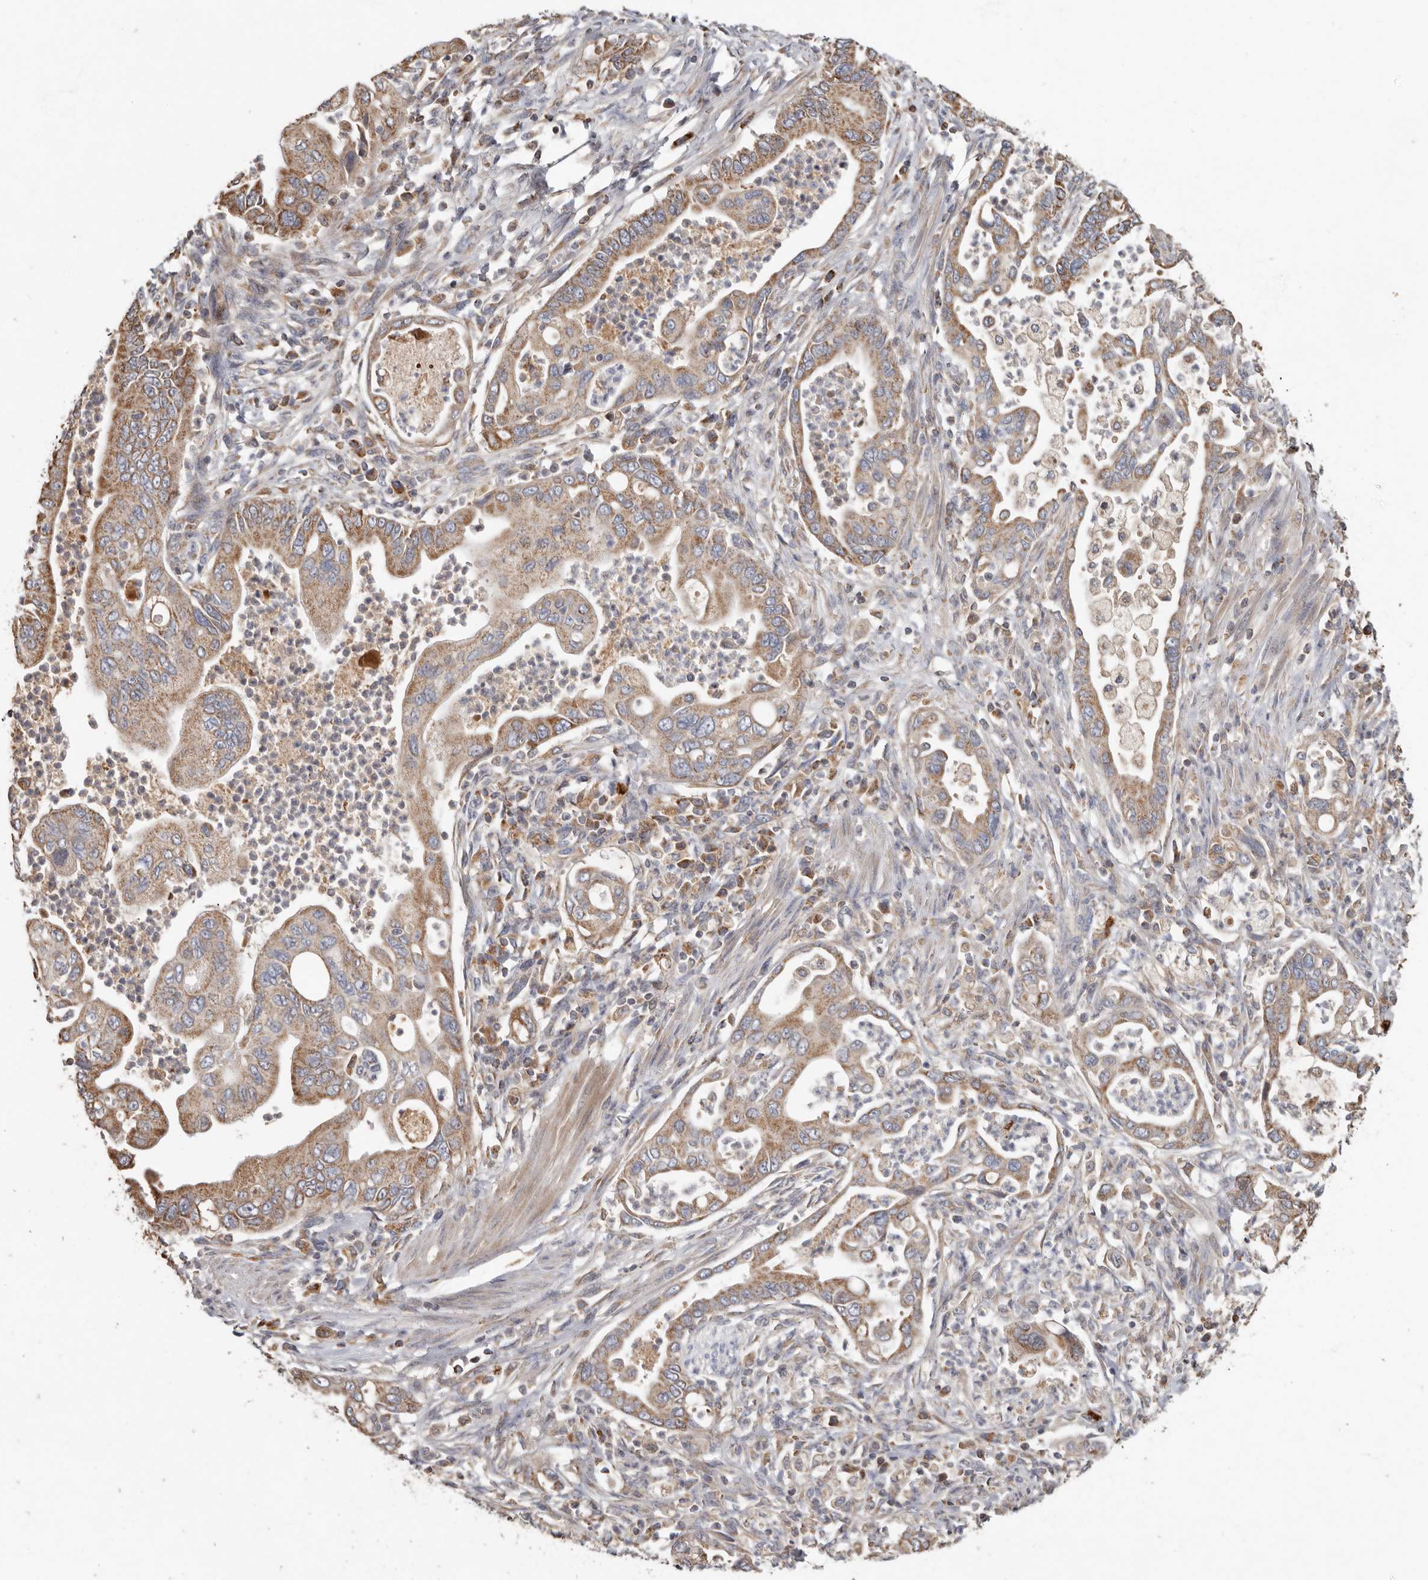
{"staining": {"intensity": "moderate", "quantity": ">75%", "location": "cytoplasmic/membranous"}, "tissue": "pancreatic cancer", "cell_type": "Tumor cells", "image_type": "cancer", "snomed": [{"axis": "morphology", "description": "Adenocarcinoma, NOS"}, {"axis": "topography", "description": "Pancreas"}], "caption": "Protein staining of pancreatic adenocarcinoma tissue exhibits moderate cytoplasmic/membranous positivity in approximately >75% of tumor cells.", "gene": "KIF26B", "patient": {"sex": "male", "age": 78}}